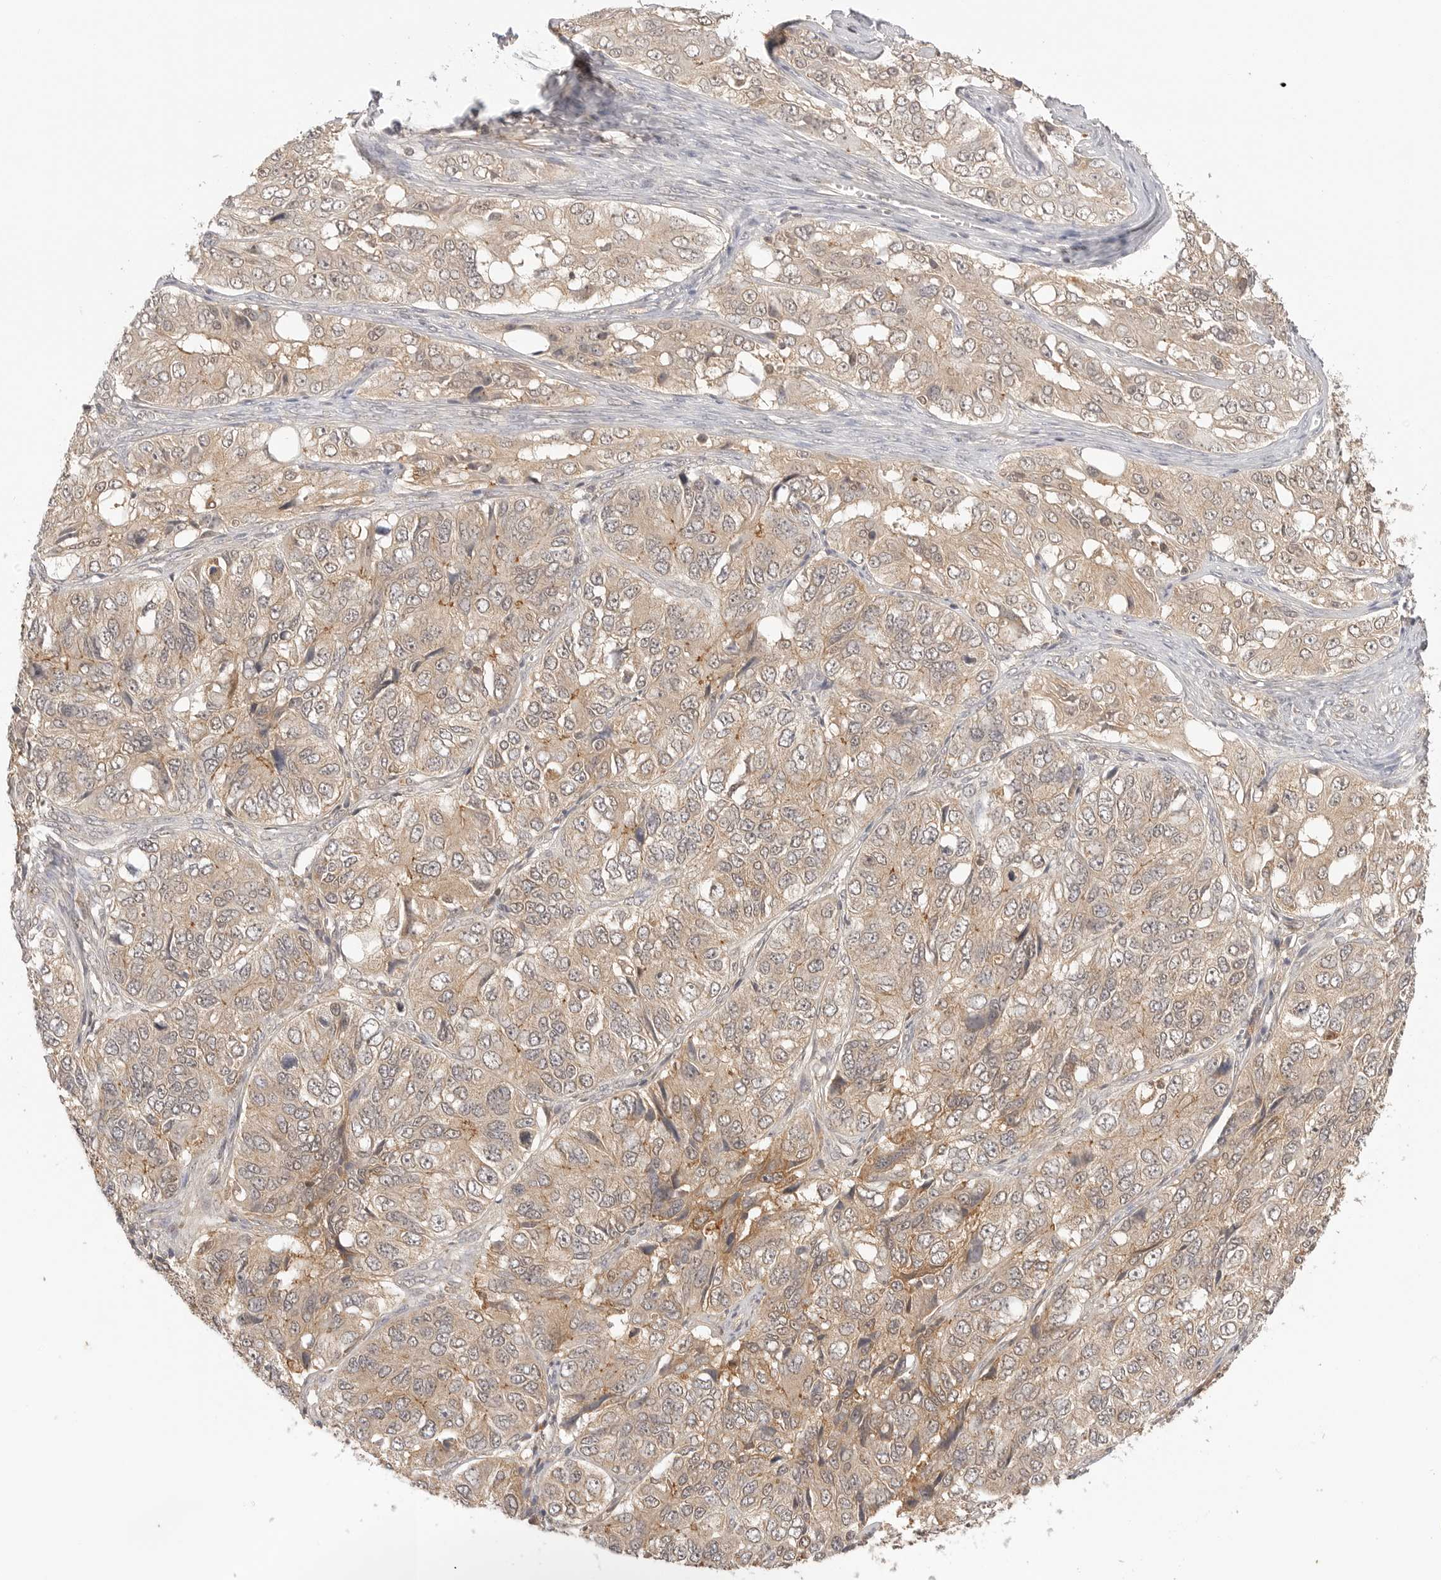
{"staining": {"intensity": "weak", "quantity": ">75%", "location": "cytoplasmic/membranous"}, "tissue": "ovarian cancer", "cell_type": "Tumor cells", "image_type": "cancer", "snomed": [{"axis": "morphology", "description": "Carcinoma, endometroid"}, {"axis": "topography", "description": "Ovary"}], "caption": "A histopathology image of human ovarian endometroid carcinoma stained for a protein shows weak cytoplasmic/membranous brown staining in tumor cells.", "gene": "EPHA1", "patient": {"sex": "female", "age": 51}}